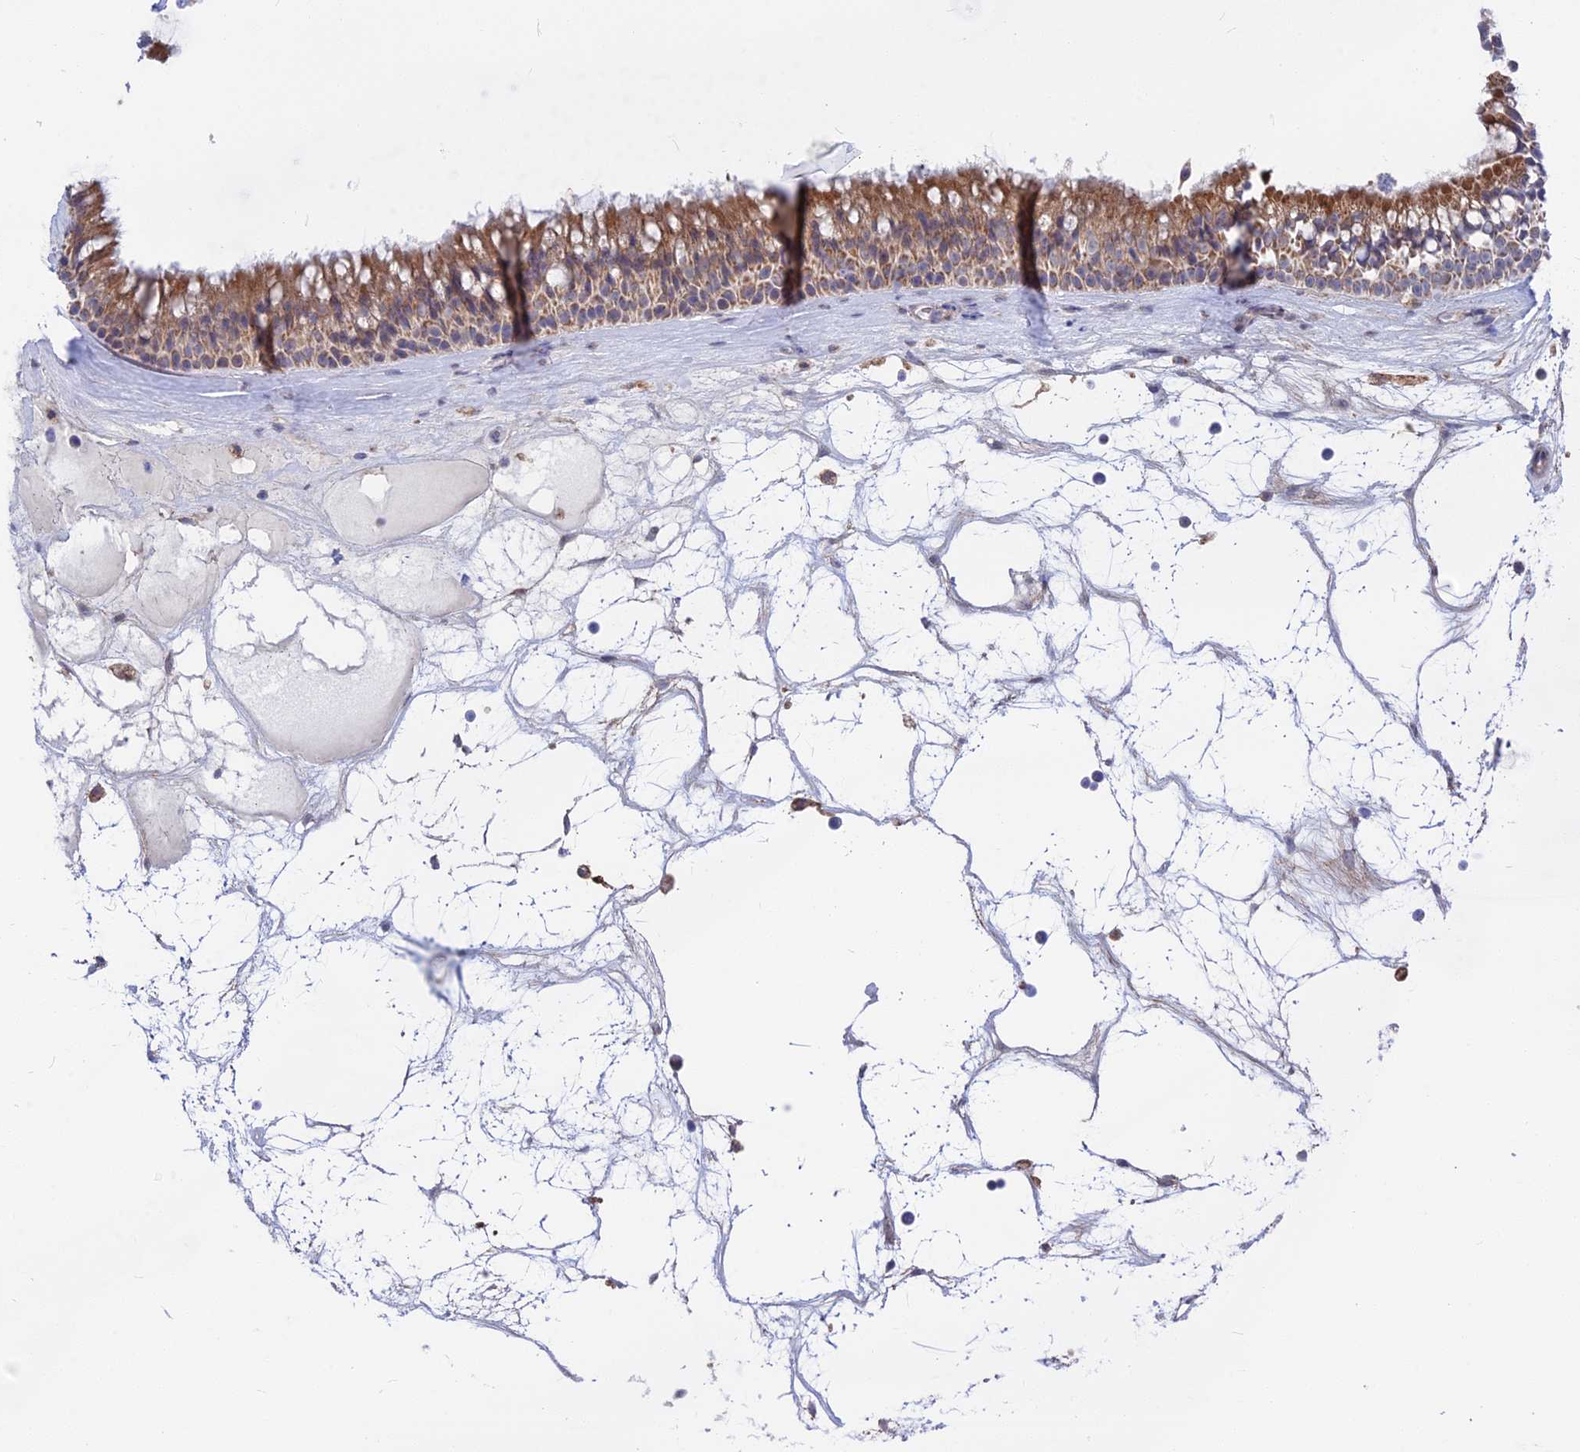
{"staining": {"intensity": "moderate", "quantity": ">75%", "location": "cytoplasmic/membranous"}, "tissue": "nasopharynx", "cell_type": "Respiratory epithelial cells", "image_type": "normal", "snomed": [{"axis": "morphology", "description": "Normal tissue, NOS"}, {"axis": "topography", "description": "Nasopharynx"}], "caption": "Human nasopharynx stained for a protein (brown) displays moderate cytoplasmic/membranous positive positivity in approximately >75% of respiratory epithelial cells.", "gene": "PLAC9", "patient": {"sex": "male", "age": 64}}